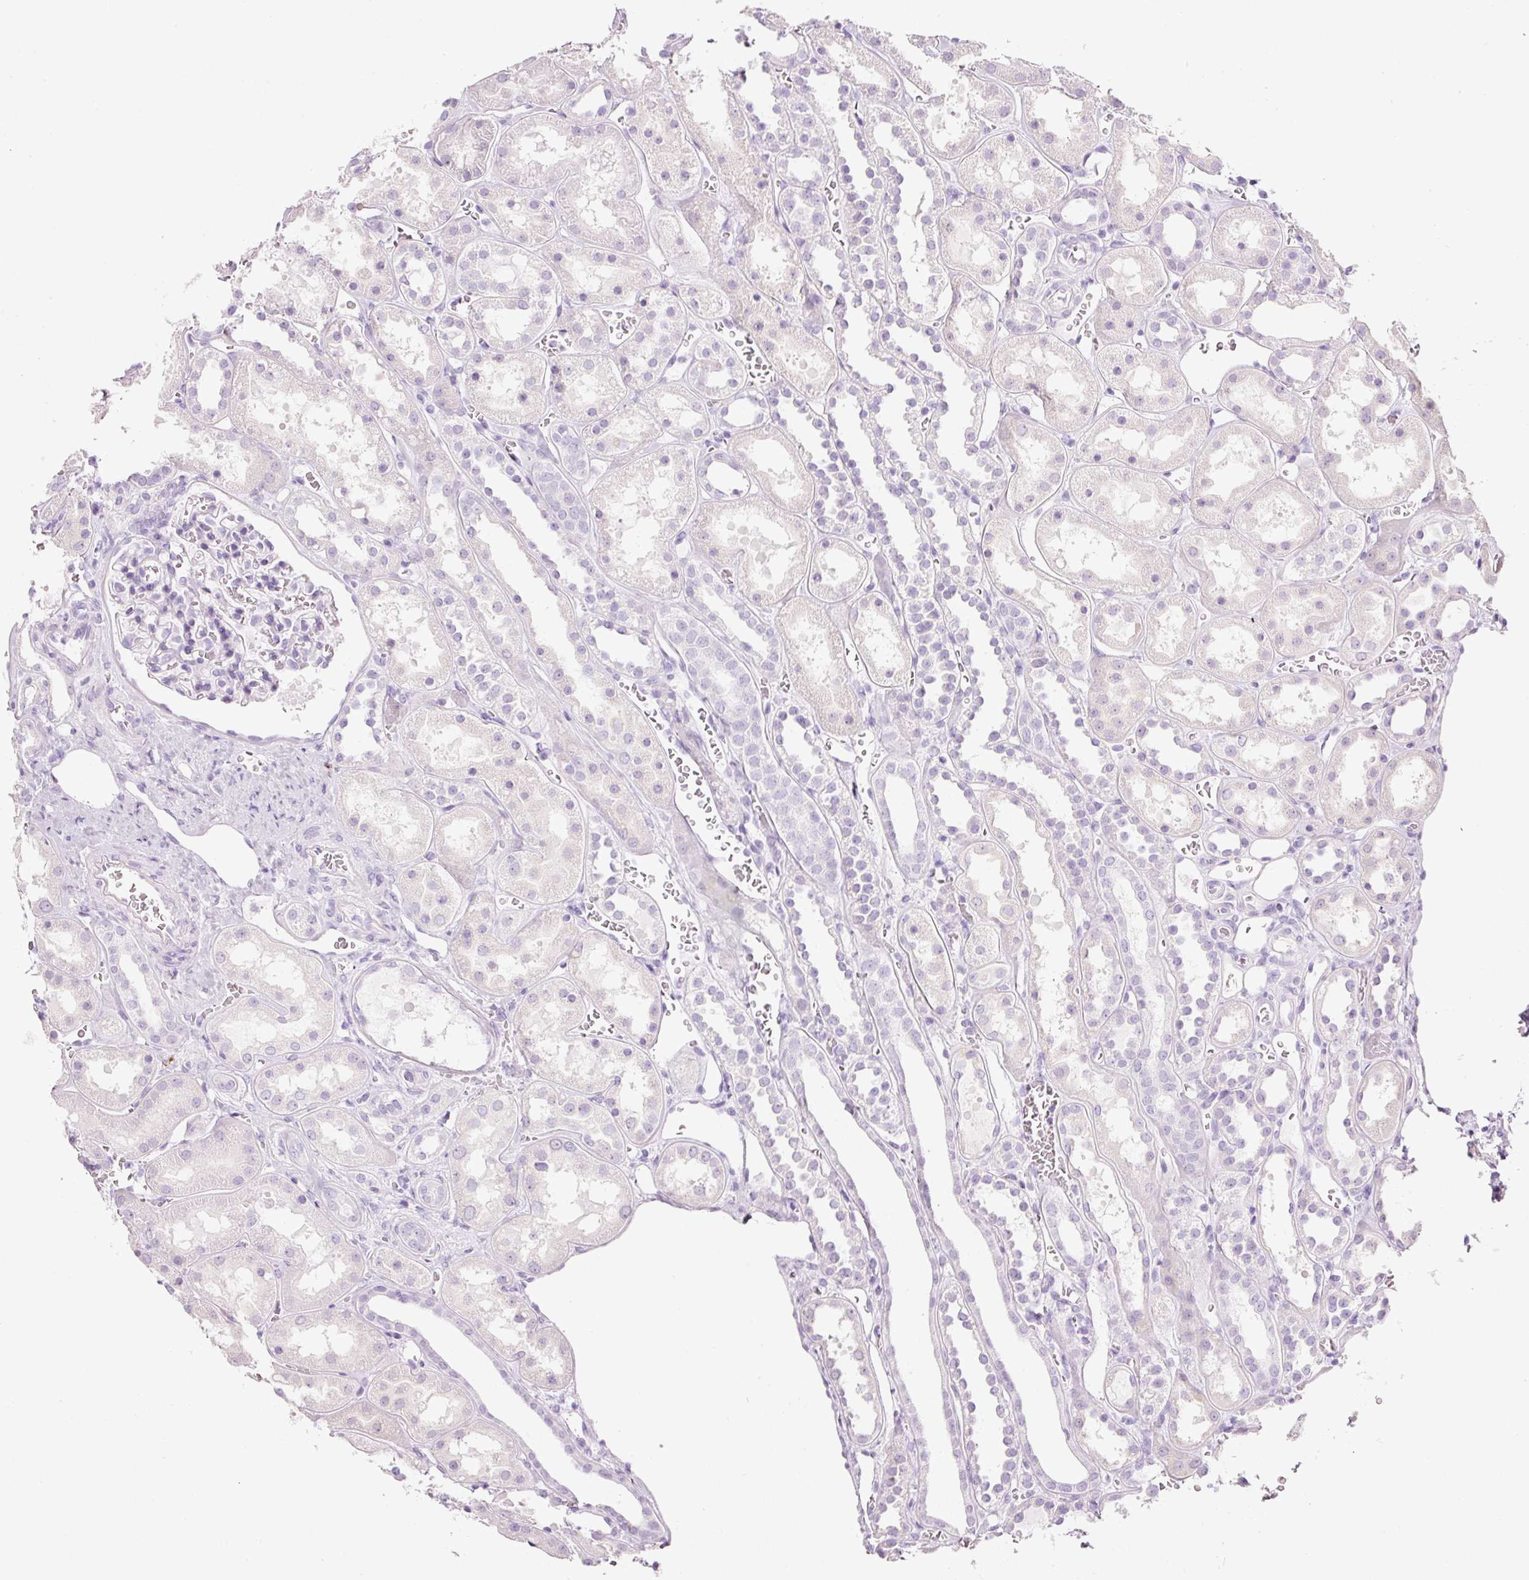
{"staining": {"intensity": "negative", "quantity": "none", "location": "none"}, "tissue": "kidney", "cell_type": "Cells in glomeruli", "image_type": "normal", "snomed": [{"axis": "morphology", "description": "Normal tissue, NOS"}, {"axis": "topography", "description": "Kidney"}], "caption": "DAB immunohistochemical staining of unremarkable kidney reveals no significant expression in cells in glomeruli. (DAB (3,3'-diaminobenzidine) immunohistochemistry with hematoxylin counter stain).", "gene": "CMA1", "patient": {"sex": "female", "age": 41}}